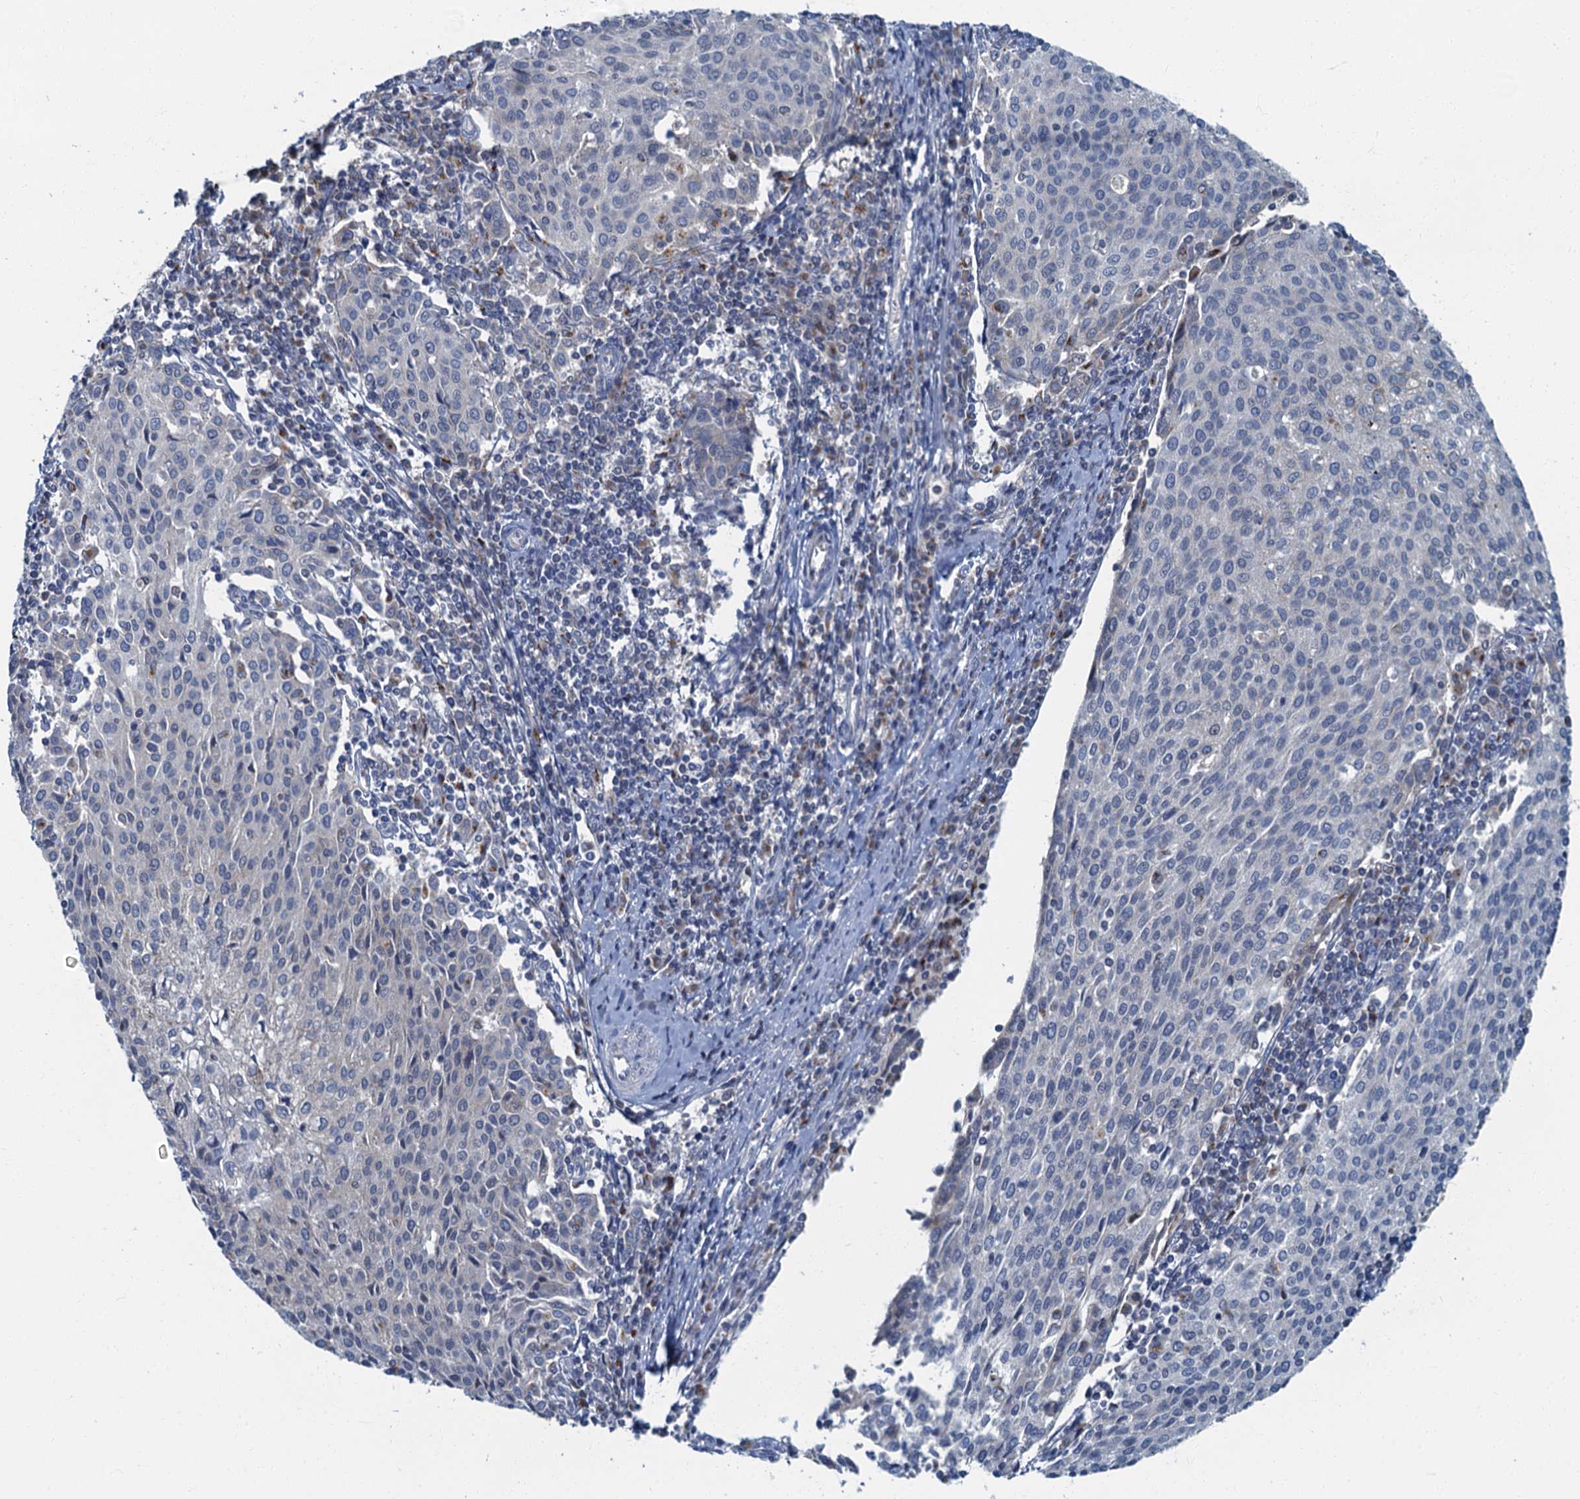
{"staining": {"intensity": "weak", "quantity": "<25%", "location": "cytoplasmic/membranous"}, "tissue": "cervical cancer", "cell_type": "Tumor cells", "image_type": "cancer", "snomed": [{"axis": "morphology", "description": "Squamous cell carcinoma, NOS"}, {"axis": "topography", "description": "Cervix"}], "caption": "Cervical cancer (squamous cell carcinoma) was stained to show a protein in brown. There is no significant positivity in tumor cells. (Brightfield microscopy of DAB immunohistochemistry at high magnification).", "gene": "LYPD3", "patient": {"sex": "female", "age": 46}}